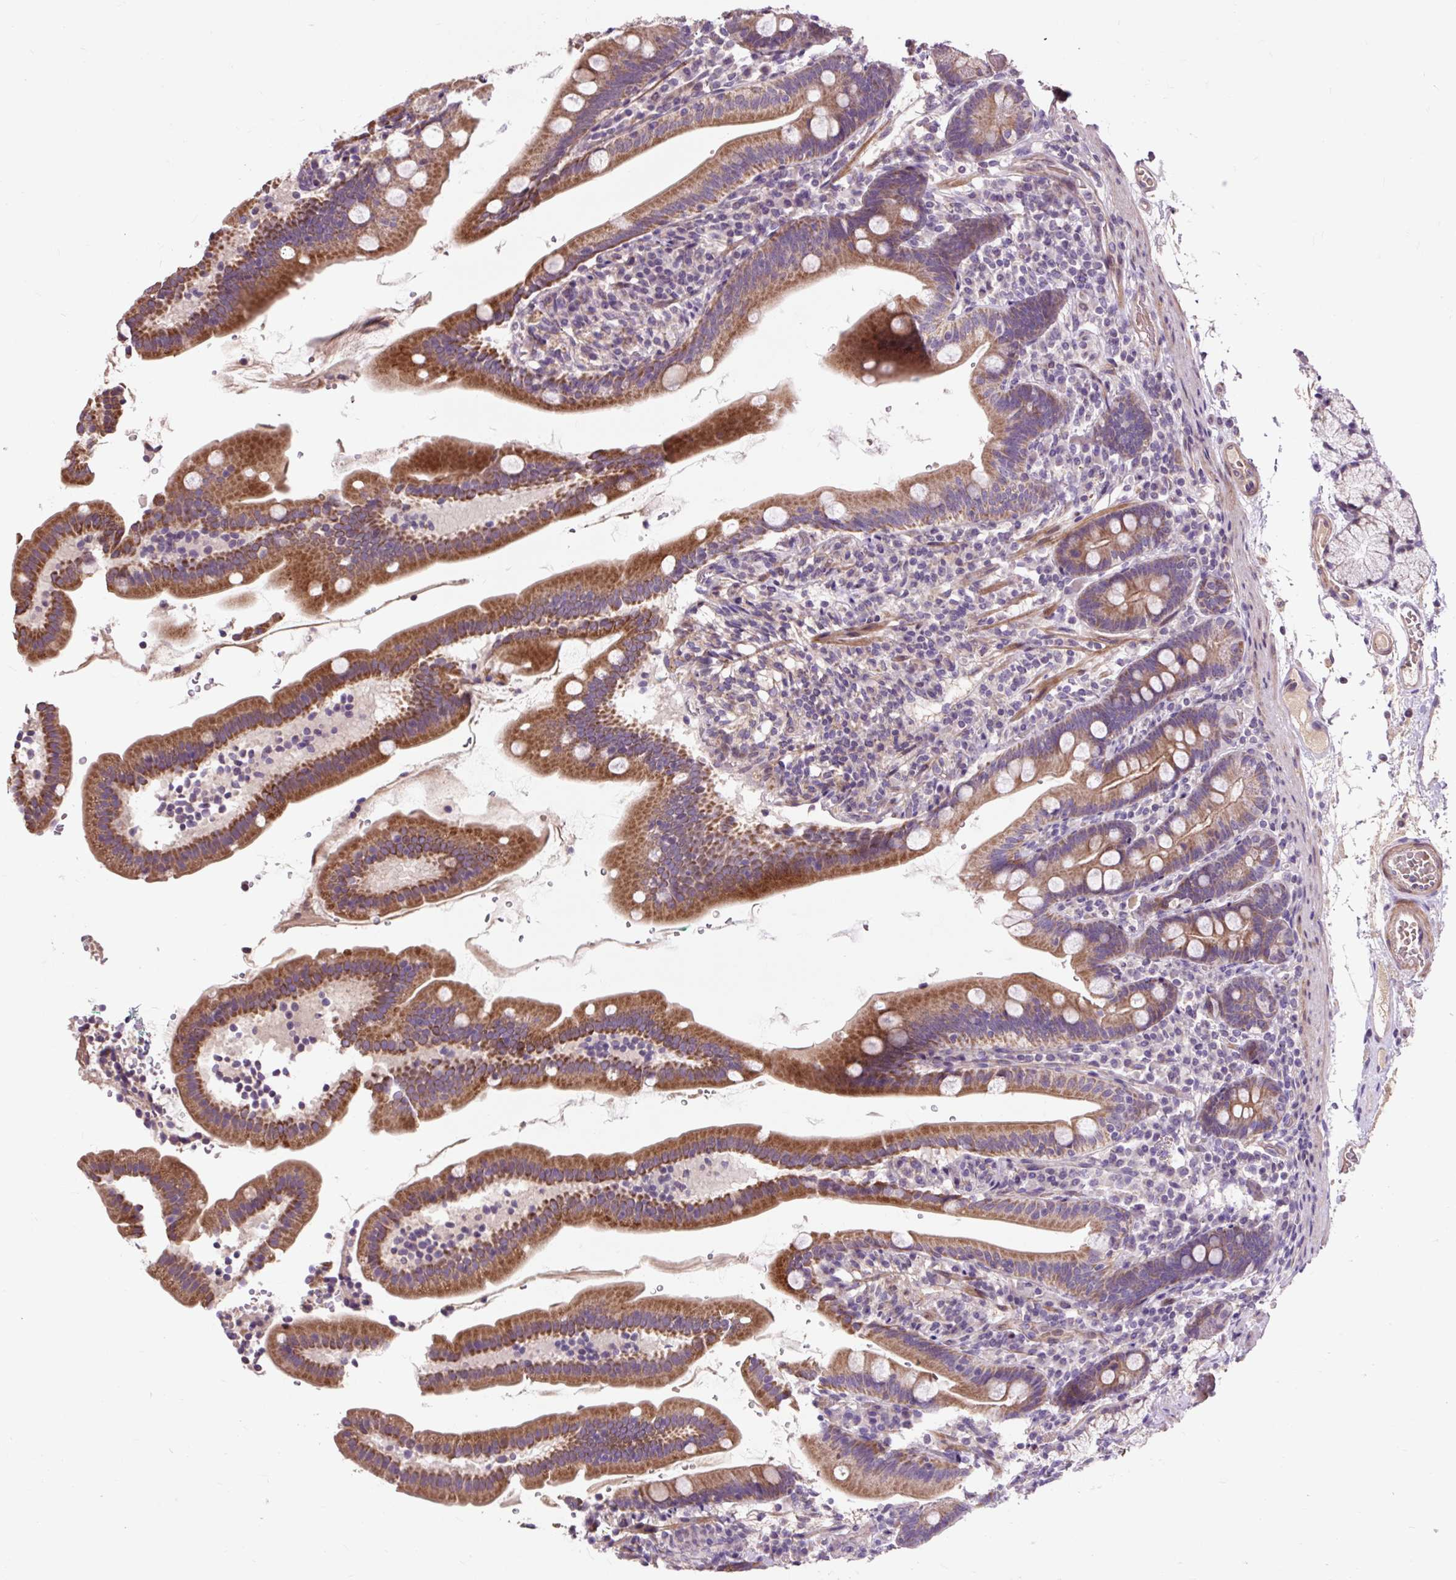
{"staining": {"intensity": "strong", "quantity": ">75%", "location": "cytoplasmic/membranous"}, "tissue": "duodenum", "cell_type": "Glandular cells", "image_type": "normal", "snomed": [{"axis": "morphology", "description": "Normal tissue, NOS"}, {"axis": "topography", "description": "Duodenum"}], "caption": "Glandular cells show strong cytoplasmic/membranous staining in about >75% of cells in normal duodenum. The protein is stained brown, and the nuclei are stained in blue (DAB (3,3'-diaminobenzidine) IHC with brightfield microscopy, high magnification).", "gene": "PRIMPOL", "patient": {"sex": "female", "age": 67}}